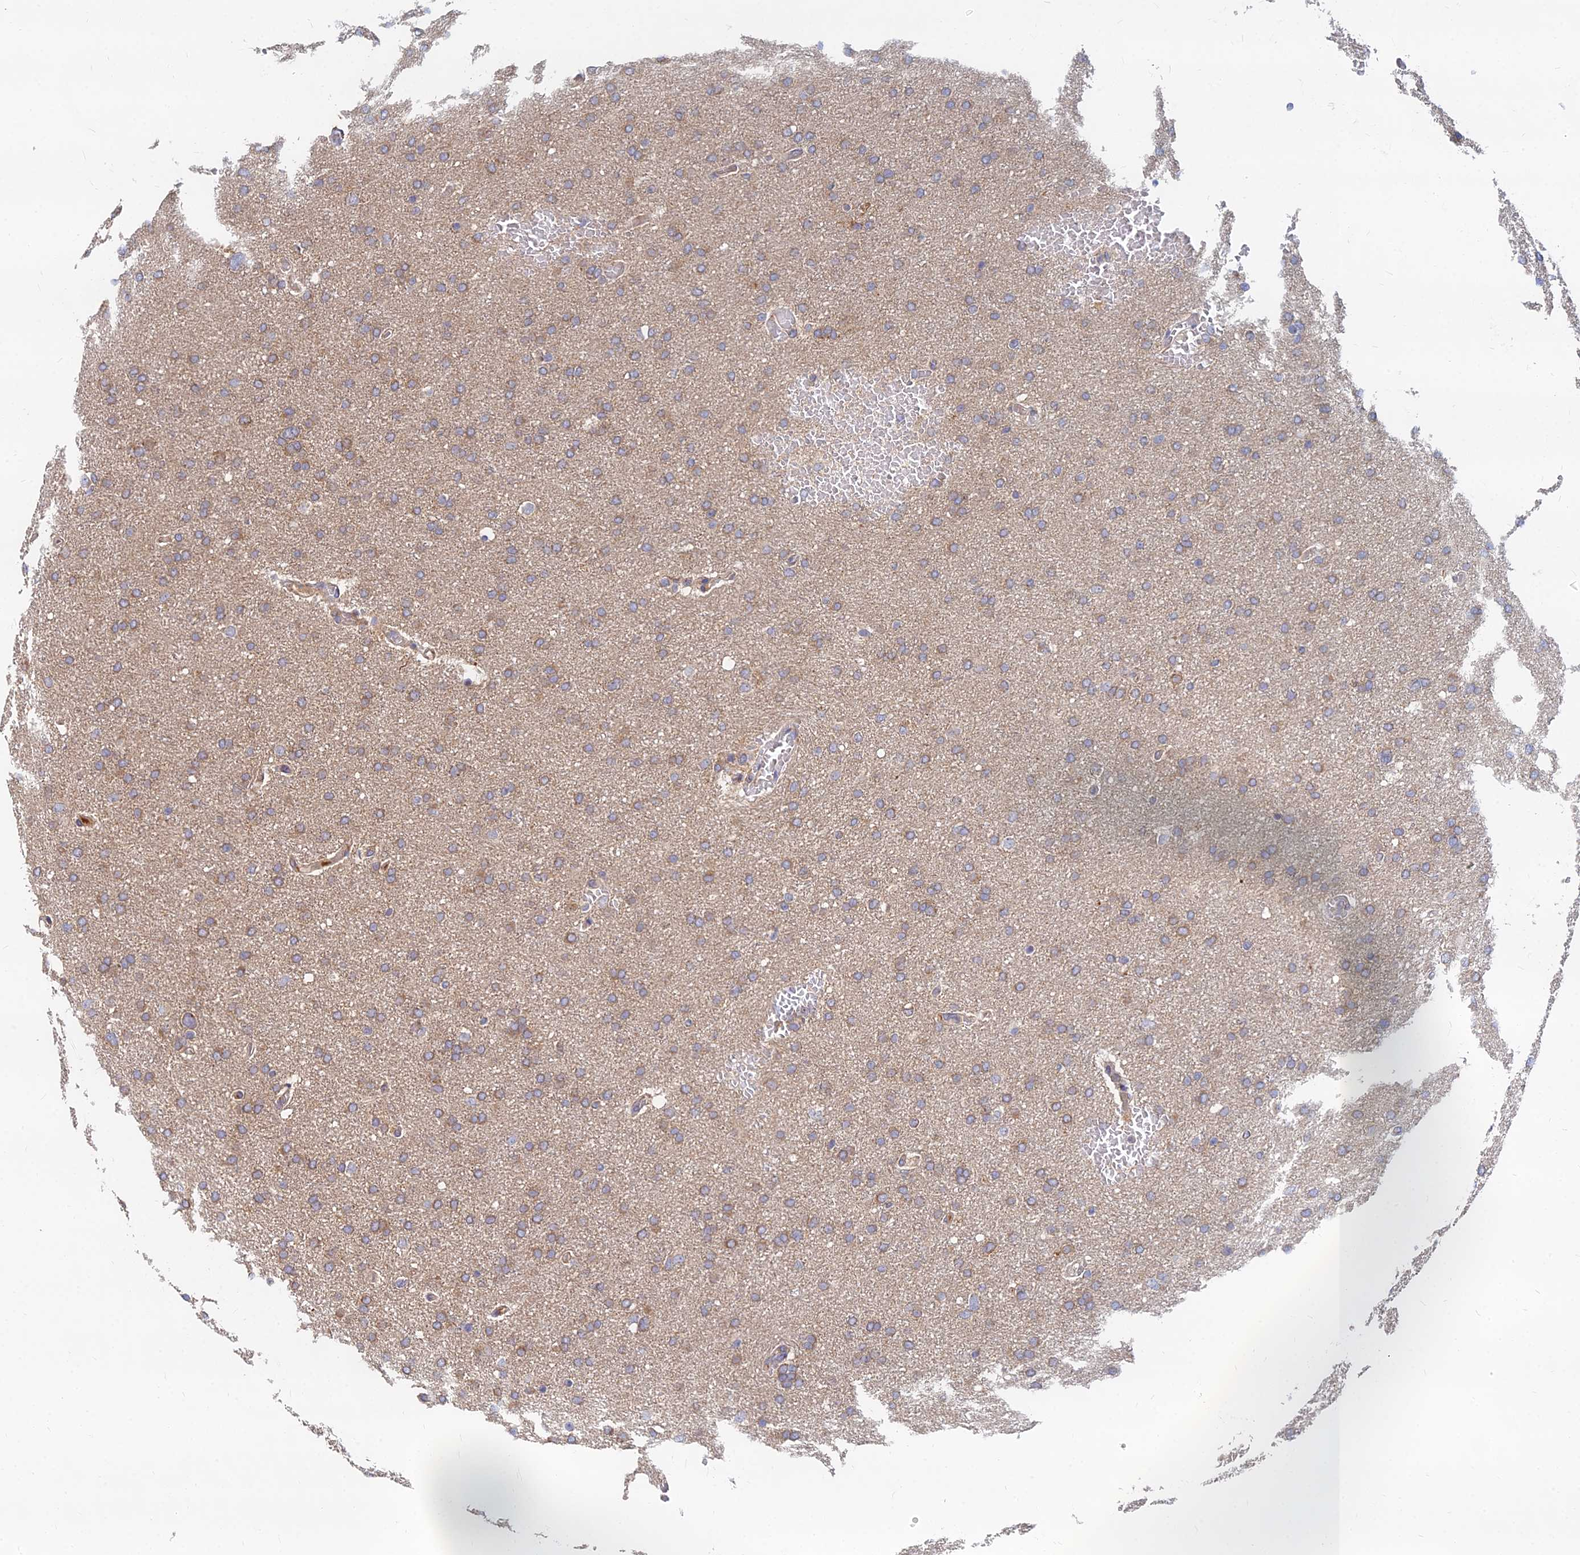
{"staining": {"intensity": "weak", "quantity": ">75%", "location": "cytoplasmic/membranous"}, "tissue": "glioma", "cell_type": "Tumor cells", "image_type": "cancer", "snomed": [{"axis": "morphology", "description": "Glioma, malignant, High grade"}, {"axis": "topography", "description": "Cerebral cortex"}], "caption": "Protein staining of glioma tissue displays weak cytoplasmic/membranous positivity in approximately >75% of tumor cells.", "gene": "CCZ1", "patient": {"sex": "female", "age": 36}}